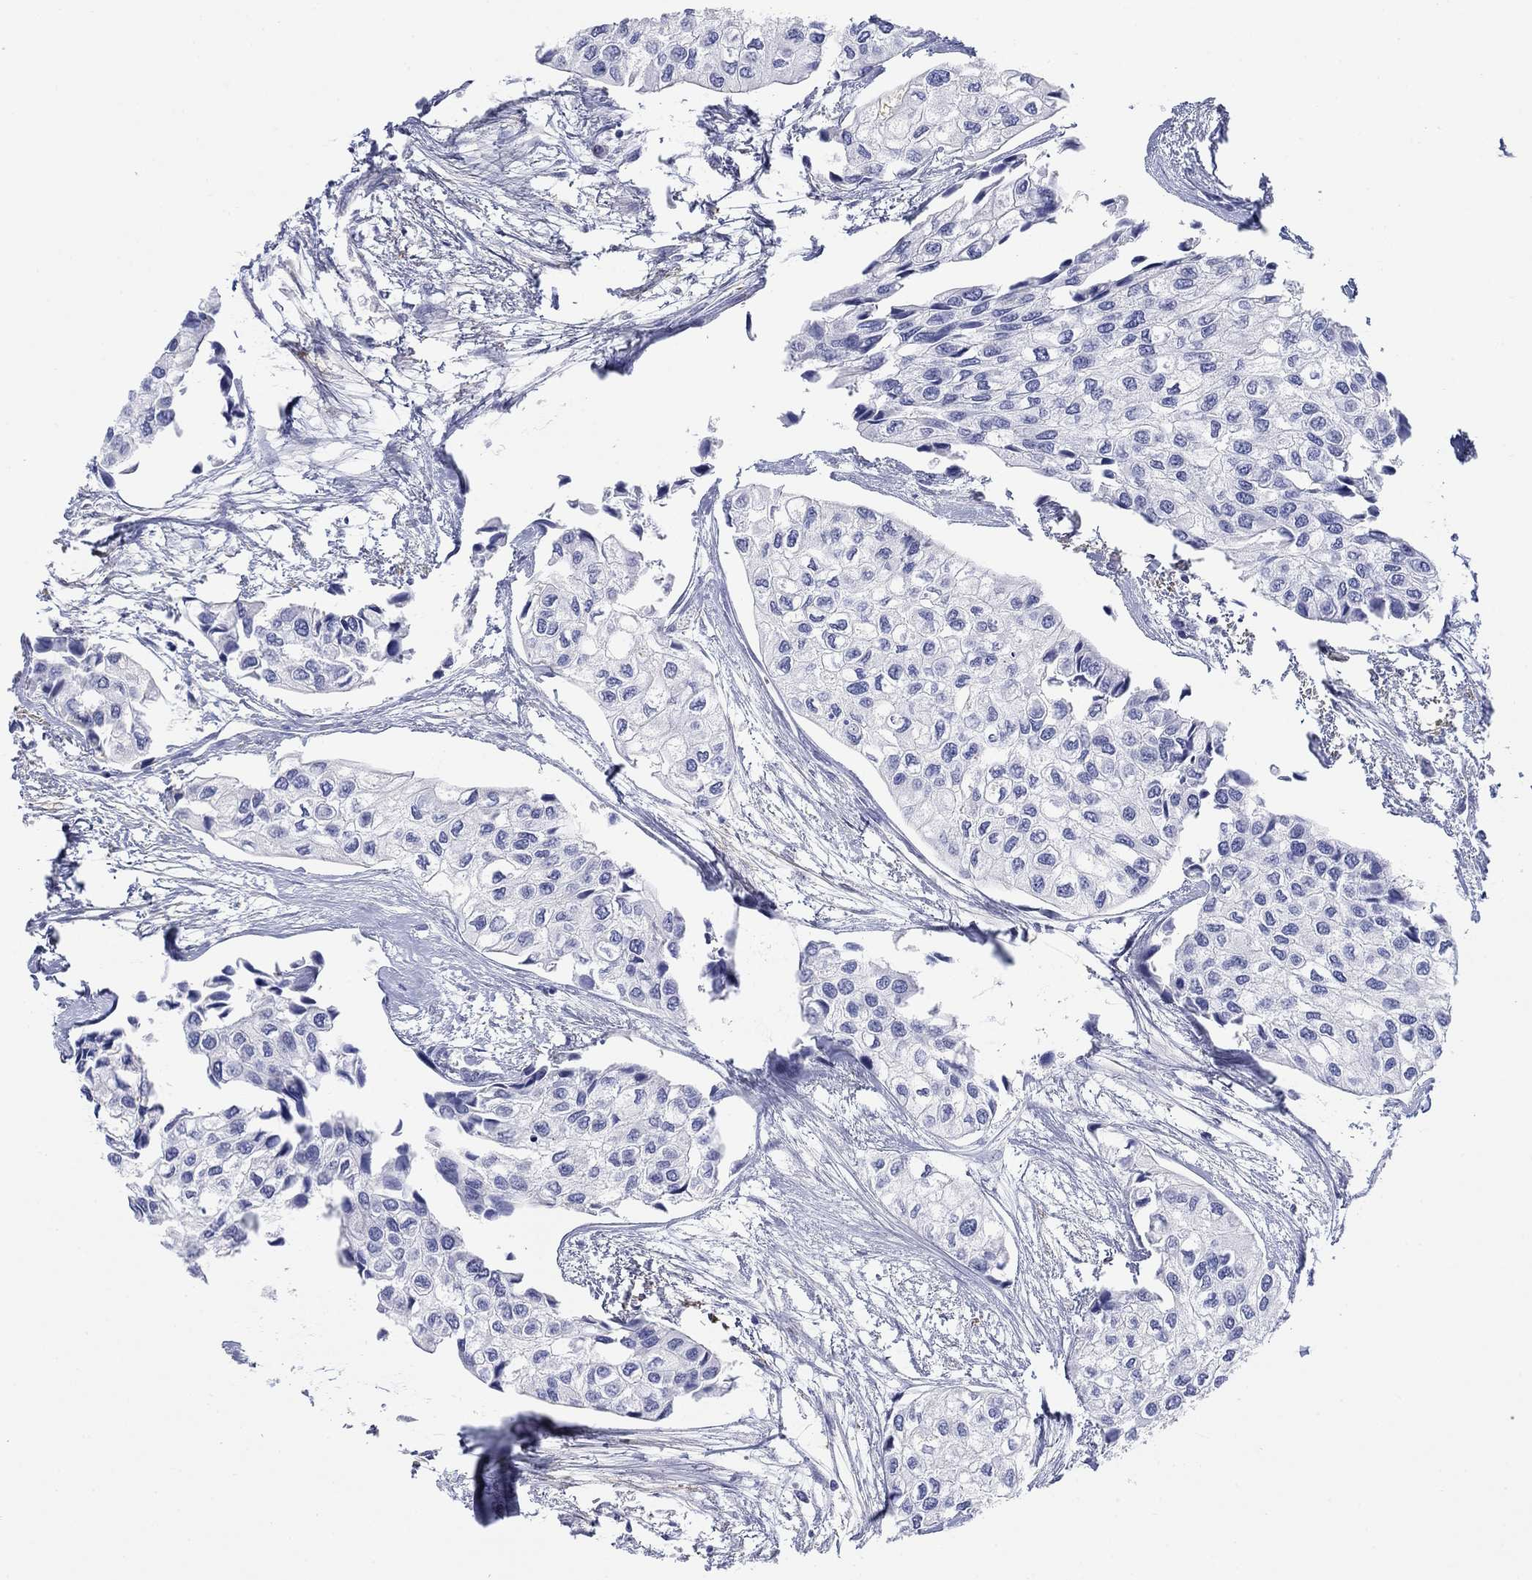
{"staining": {"intensity": "negative", "quantity": "none", "location": "none"}, "tissue": "urothelial cancer", "cell_type": "Tumor cells", "image_type": "cancer", "snomed": [{"axis": "morphology", "description": "Urothelial carcinoma, High grade"}, {"axis": "topography", "description": "Urinary bladder"}], "caption": "A high-resolution histopathology image shows immunohistochemistry (IHC) staining of urothelial cancer, which shows no significant positivity in tumor cells.", "gene": "PTPRZ1", "patient": {"sex": "male", "age": 73}}